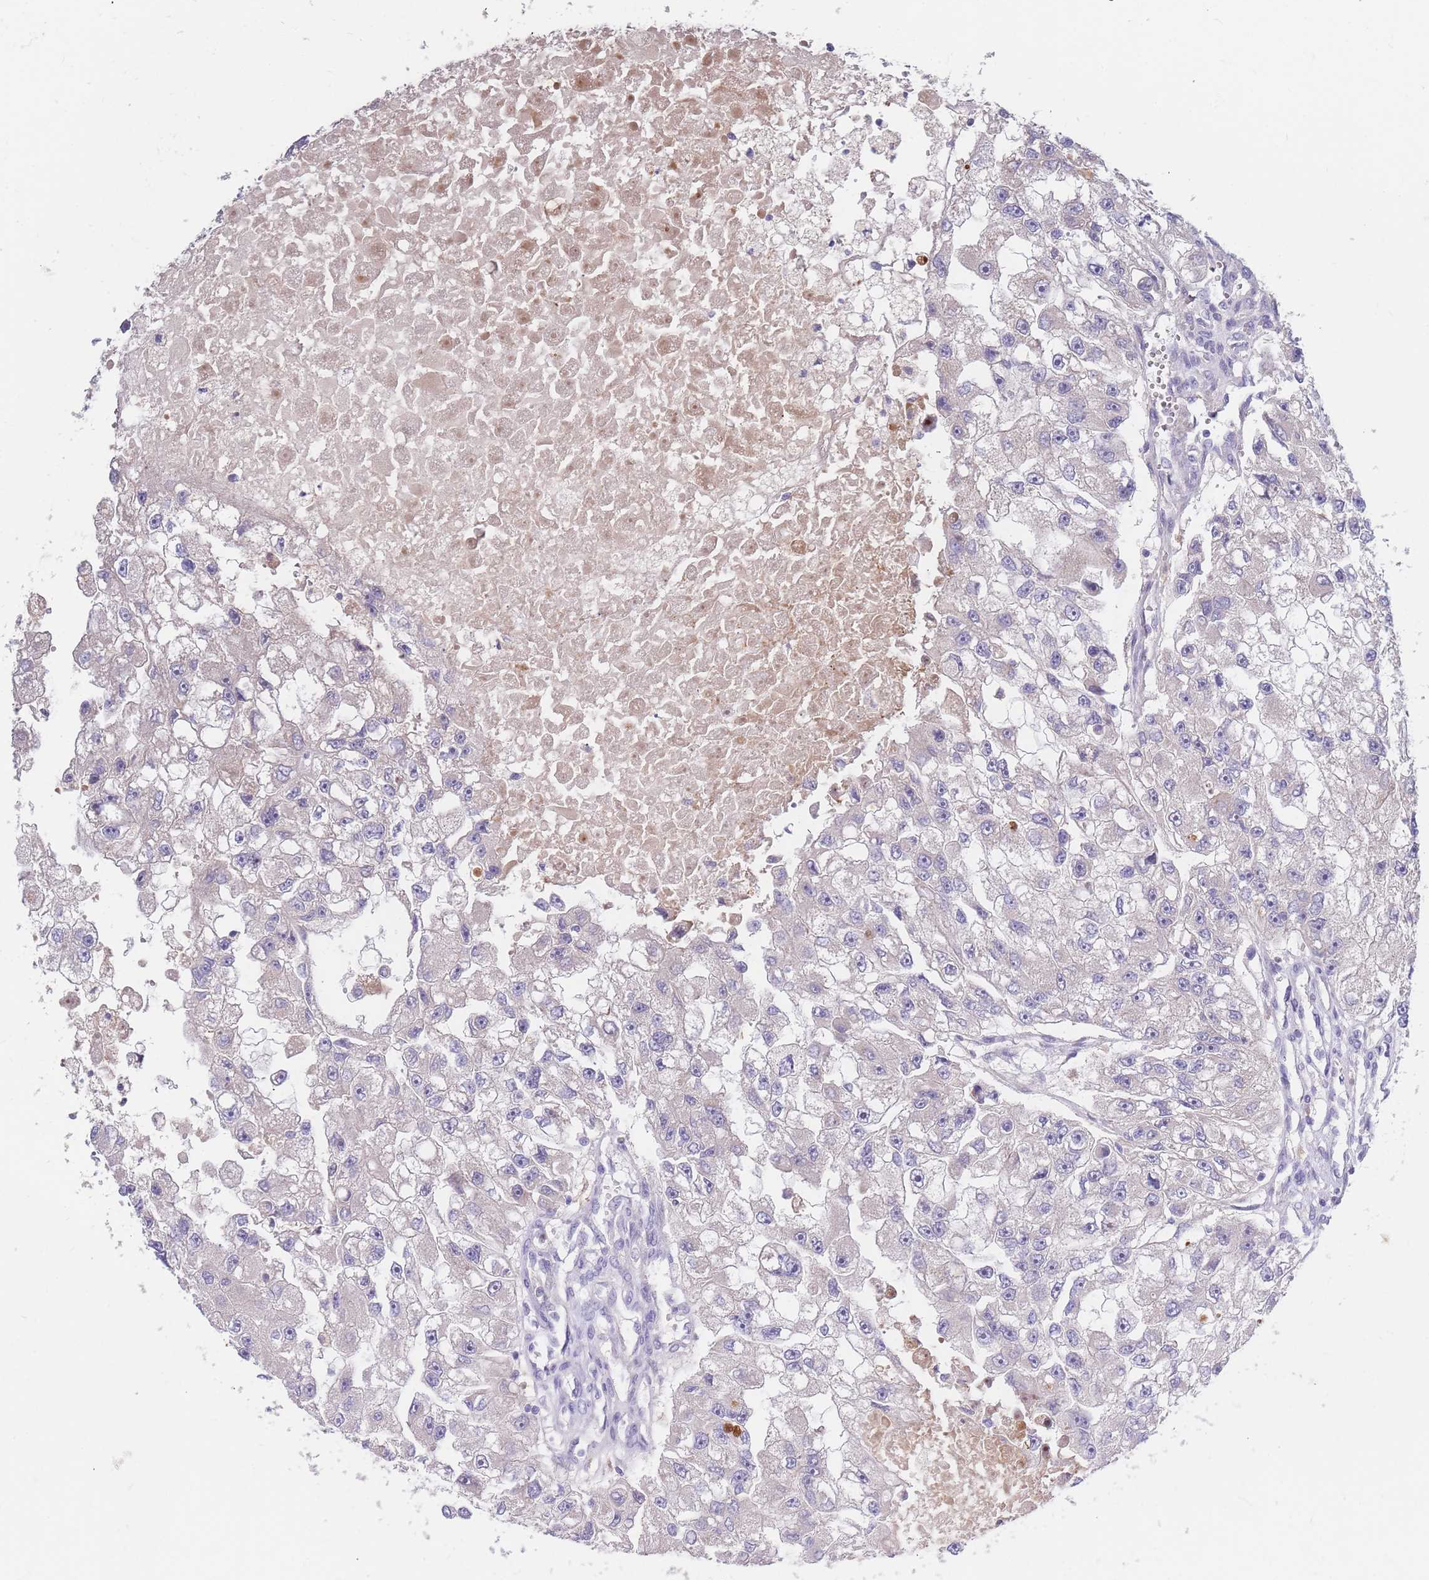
{"staining": {"intensity": "negative", "quantity": "none", "location": "none"}, "tissue": "renal cancer", "cell_type": "Tumor cells", "image_type": "cancer", "snomed": [{"axis": "morphology", "description": "Adenocarcinoma, NOS"}, {"axis": "topography", "description": "Kidney"}], "caption": "Adenocarcinoma (renal) was stained to show a protein in brown. There is no significant expression in tumor cells.", "gene": "BORCS5", "patient": {"sex": "male", "age": 63}}